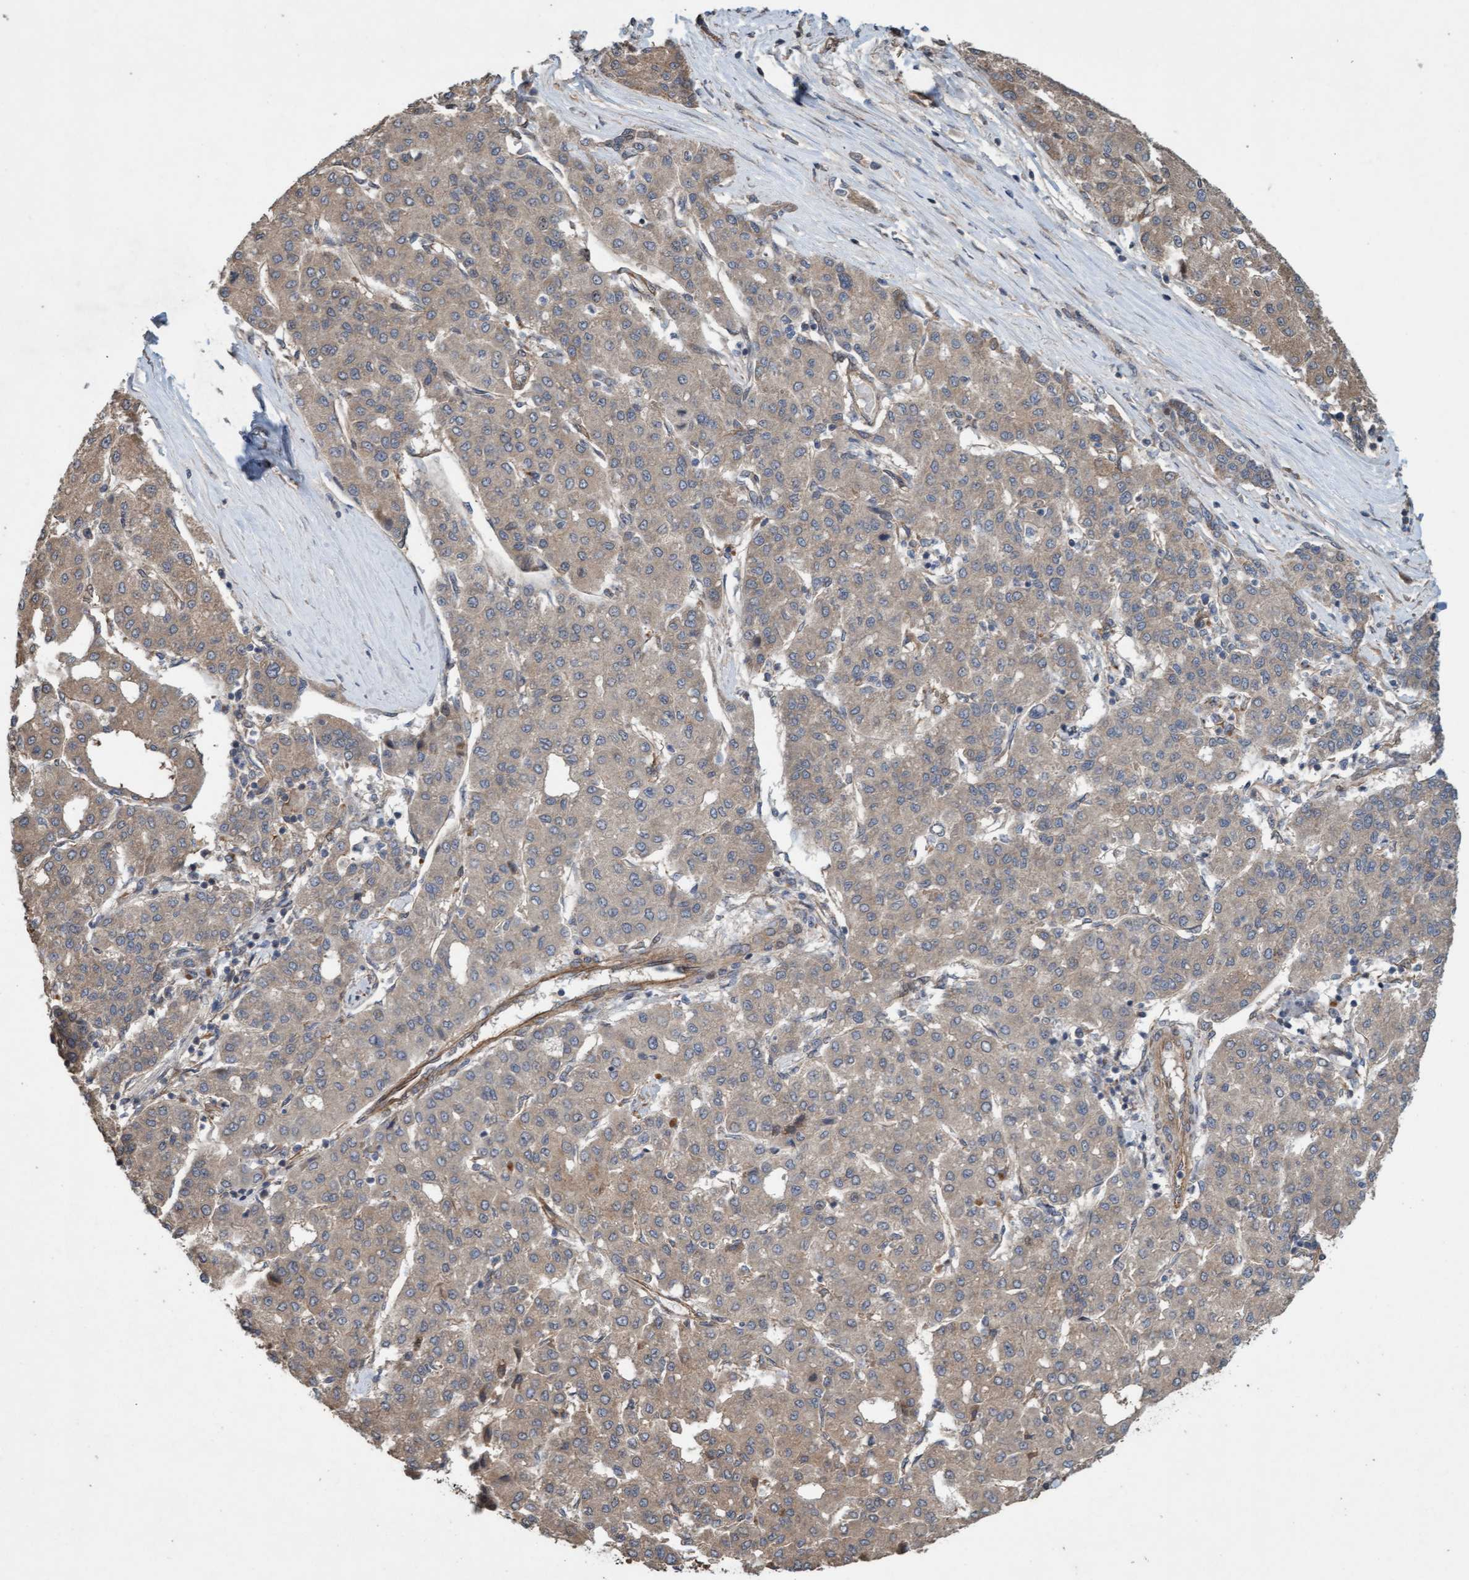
{"staining": {"intensity": "weak", "quantity": ">75%", "location": "cytoplasmic/membranous"}, "tissue": "liver cancer", "cell_type": "Tumor cells", "image_type": "cancer", "snomed": [{"axis": "morphology", "description": "Carcinoma, Hepatocellular, NOS"}, {"axis": "topography", "description": "Liver"}], "caption": "Protein analysis of hepatocellular carcinoma (liver) tissue shows weak cytoplasmic/membranous expression in about >75% of tumor cells.", "gene": "CDC42EP4", "patient": {"sex": "male", "age": 65}}